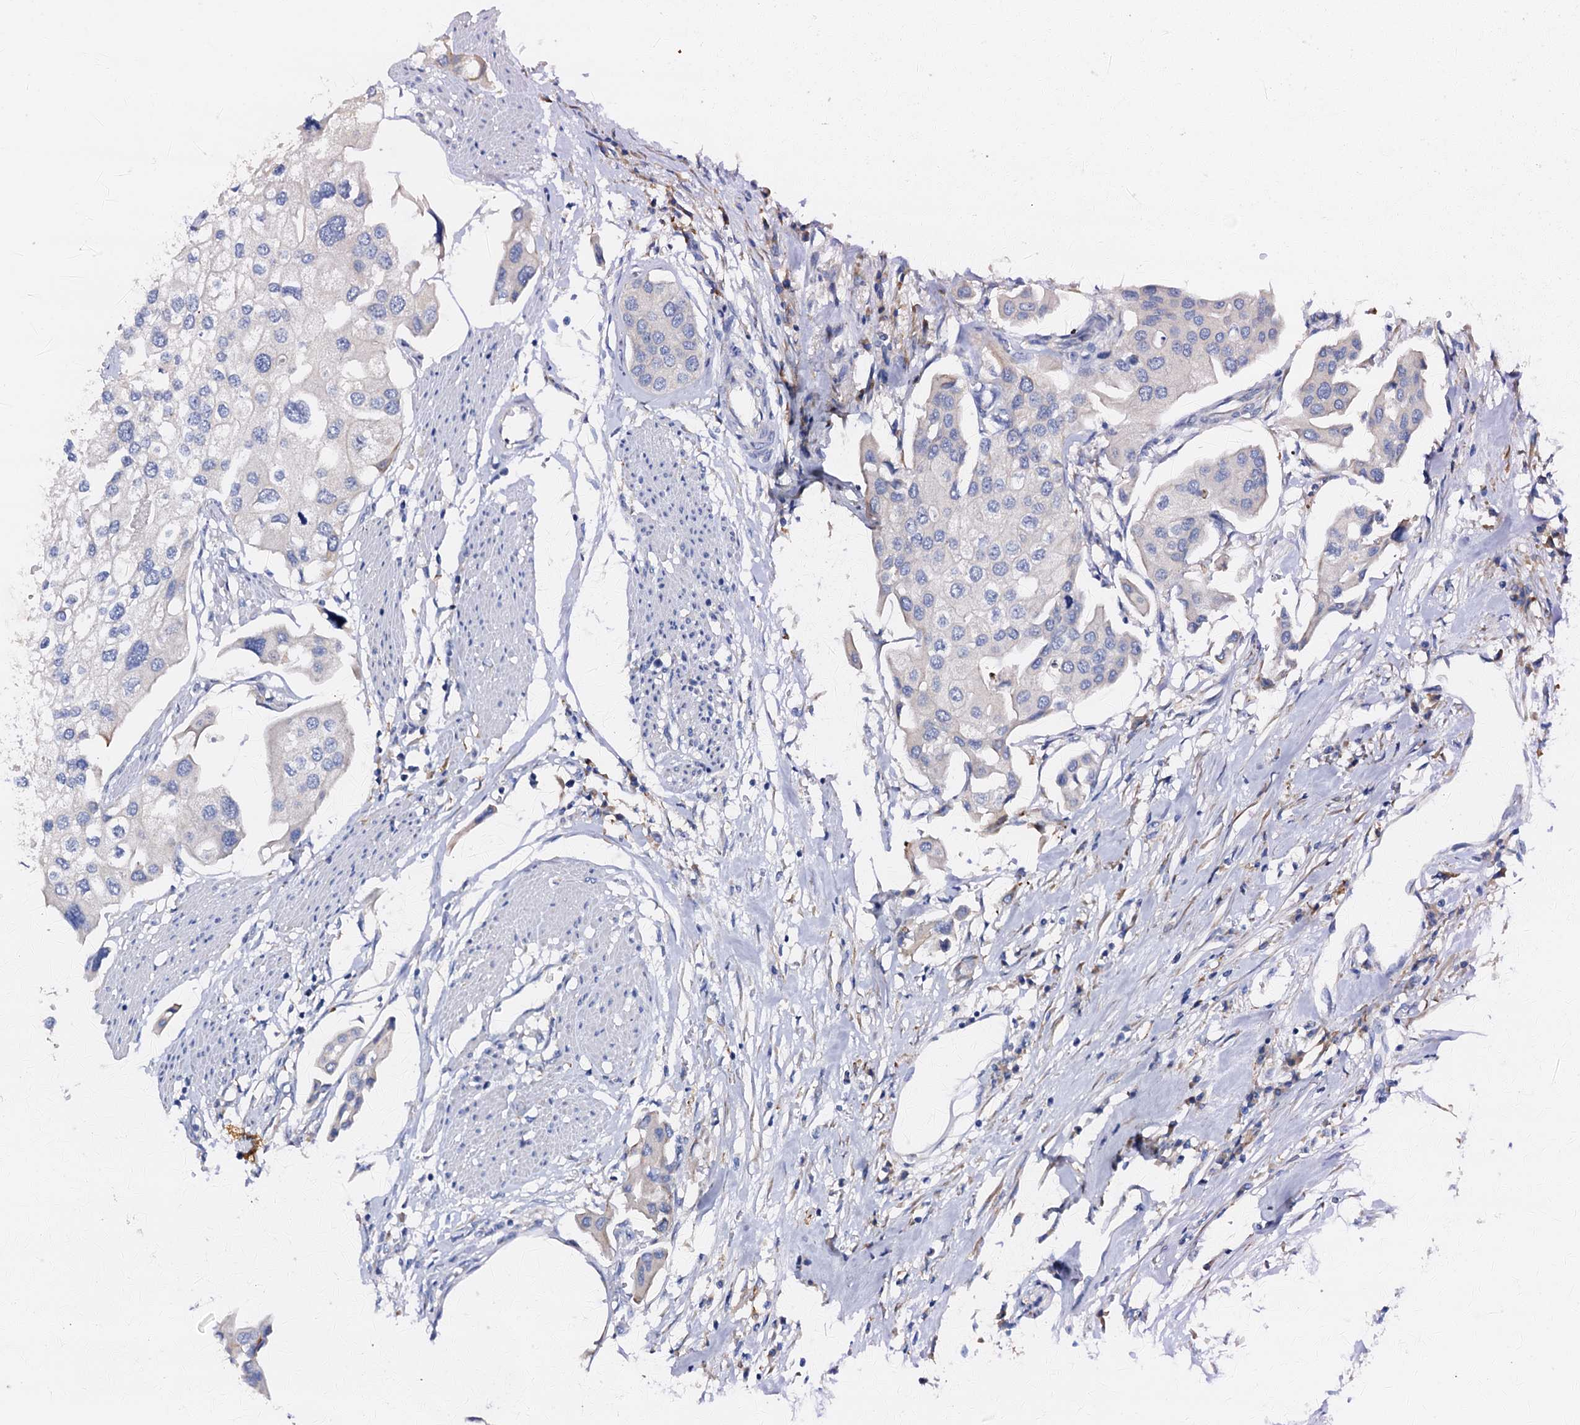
{"staining": {"intensity": "negative", "quantity": "none", "location": "none"}, "tissue": "urothelial cancer", "cell_type": "Tumor cells", "image_type": "cancer", "snomed": [{"axis": "morphology", "description": "Urothelial carcinoma, High grade"}, {"axis": "topography", "description": "Urinary bladder"}], "caption": "Tumor cells are negative for protein expression in human high-grade urothelial carcinoma.", "gene": "RASSF9", "patient": {"sex": "male", "age": 64}}